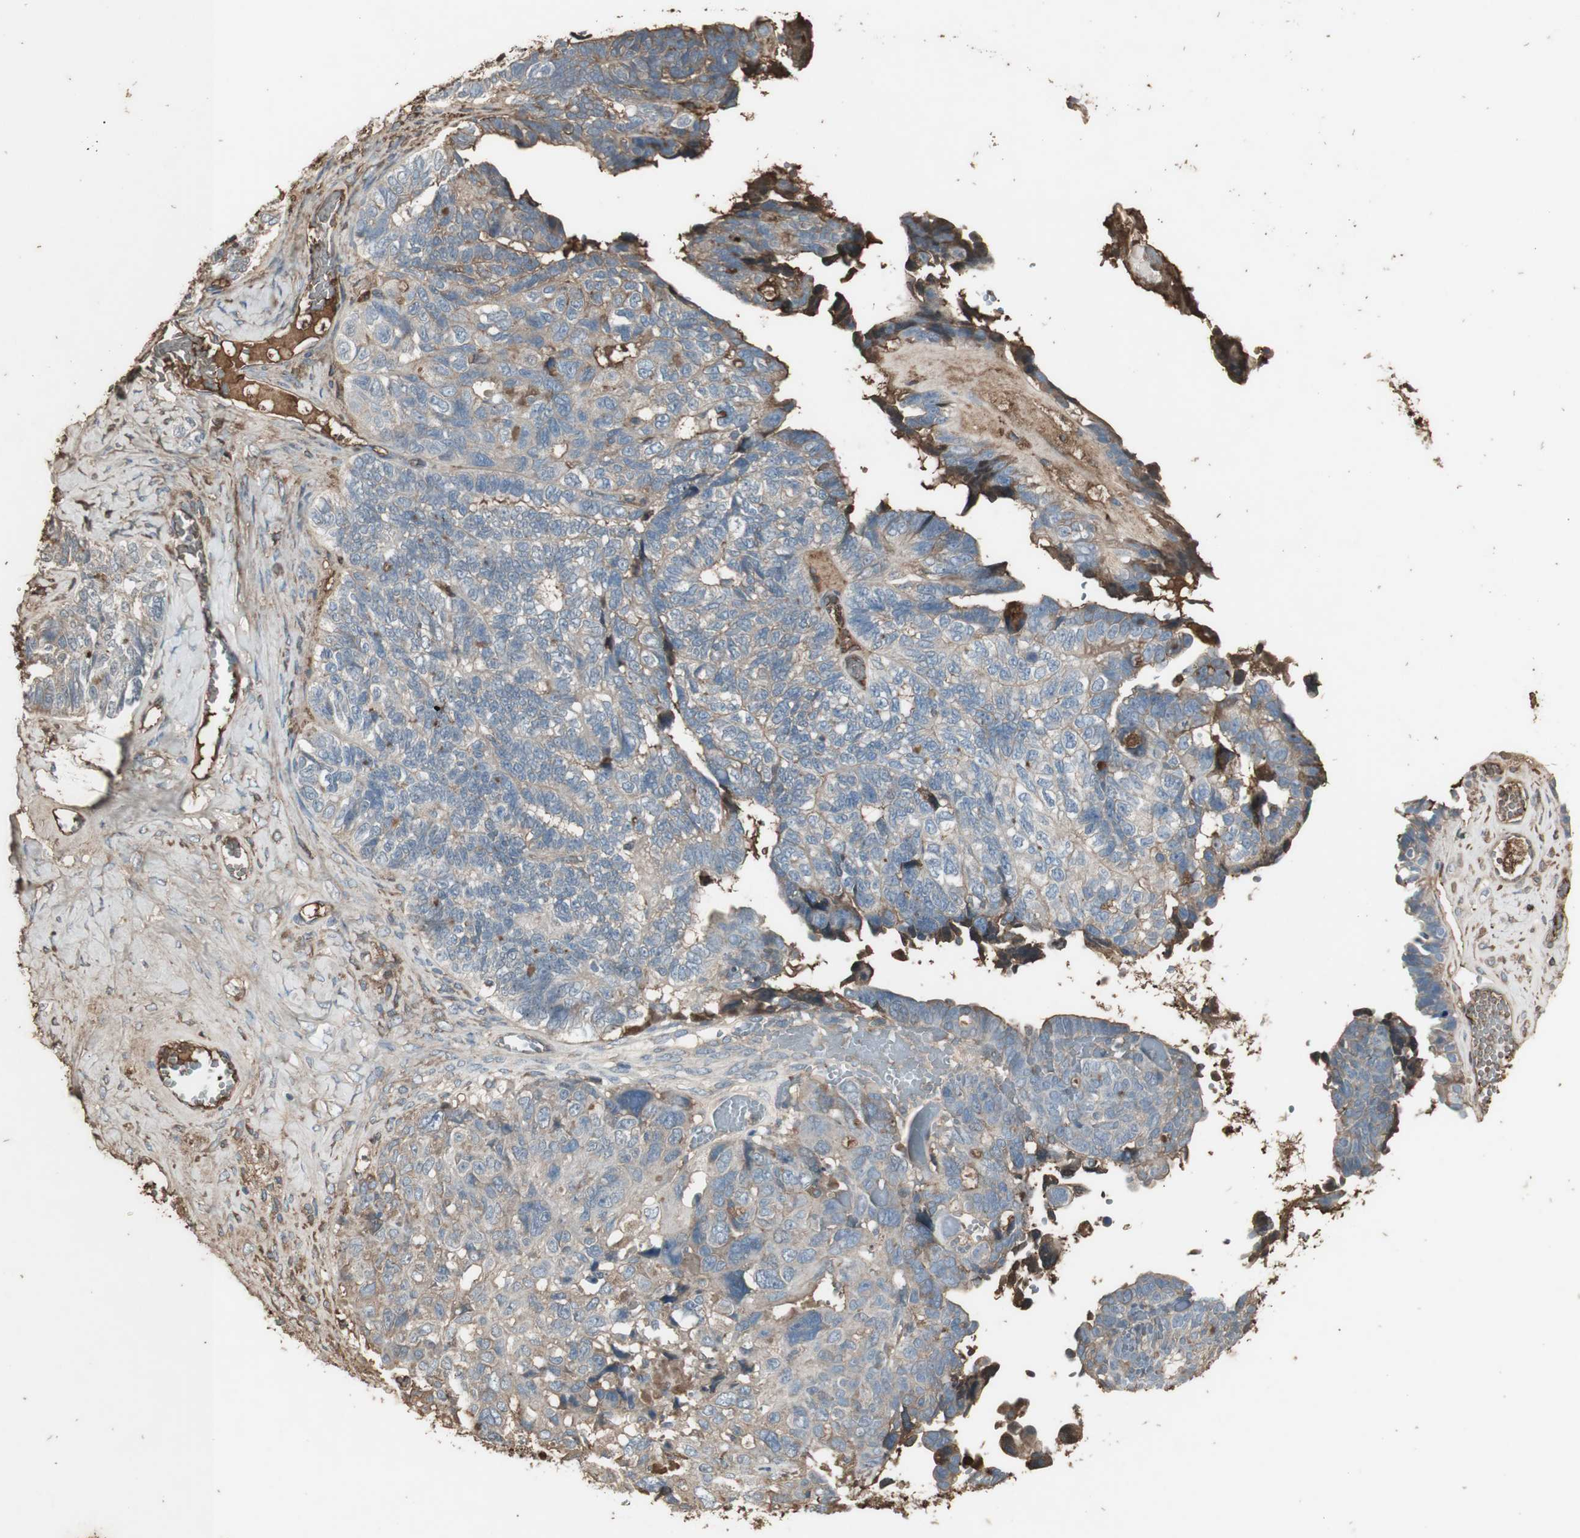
{"staining": {"intensity": "weak", "quantity": "<25%", "location": "cytoplasmic/membranous"}, "tissue": "ovarian cancer", "cell_type": "Tumor cells", "image_type": "cancer", "snomed": [{"axis": "morphology", "description": "Cystadenocarcinoma, serous, NOS"}, {"axis": "topography", "description": "Ovary"}], "caption": "The photomicrograph reveals no significant staining in tumor cells of serous cystadenocarcinoma (ovarian).", "gene": "MMP14", "patient": {"sex": "female", "age": 79}}